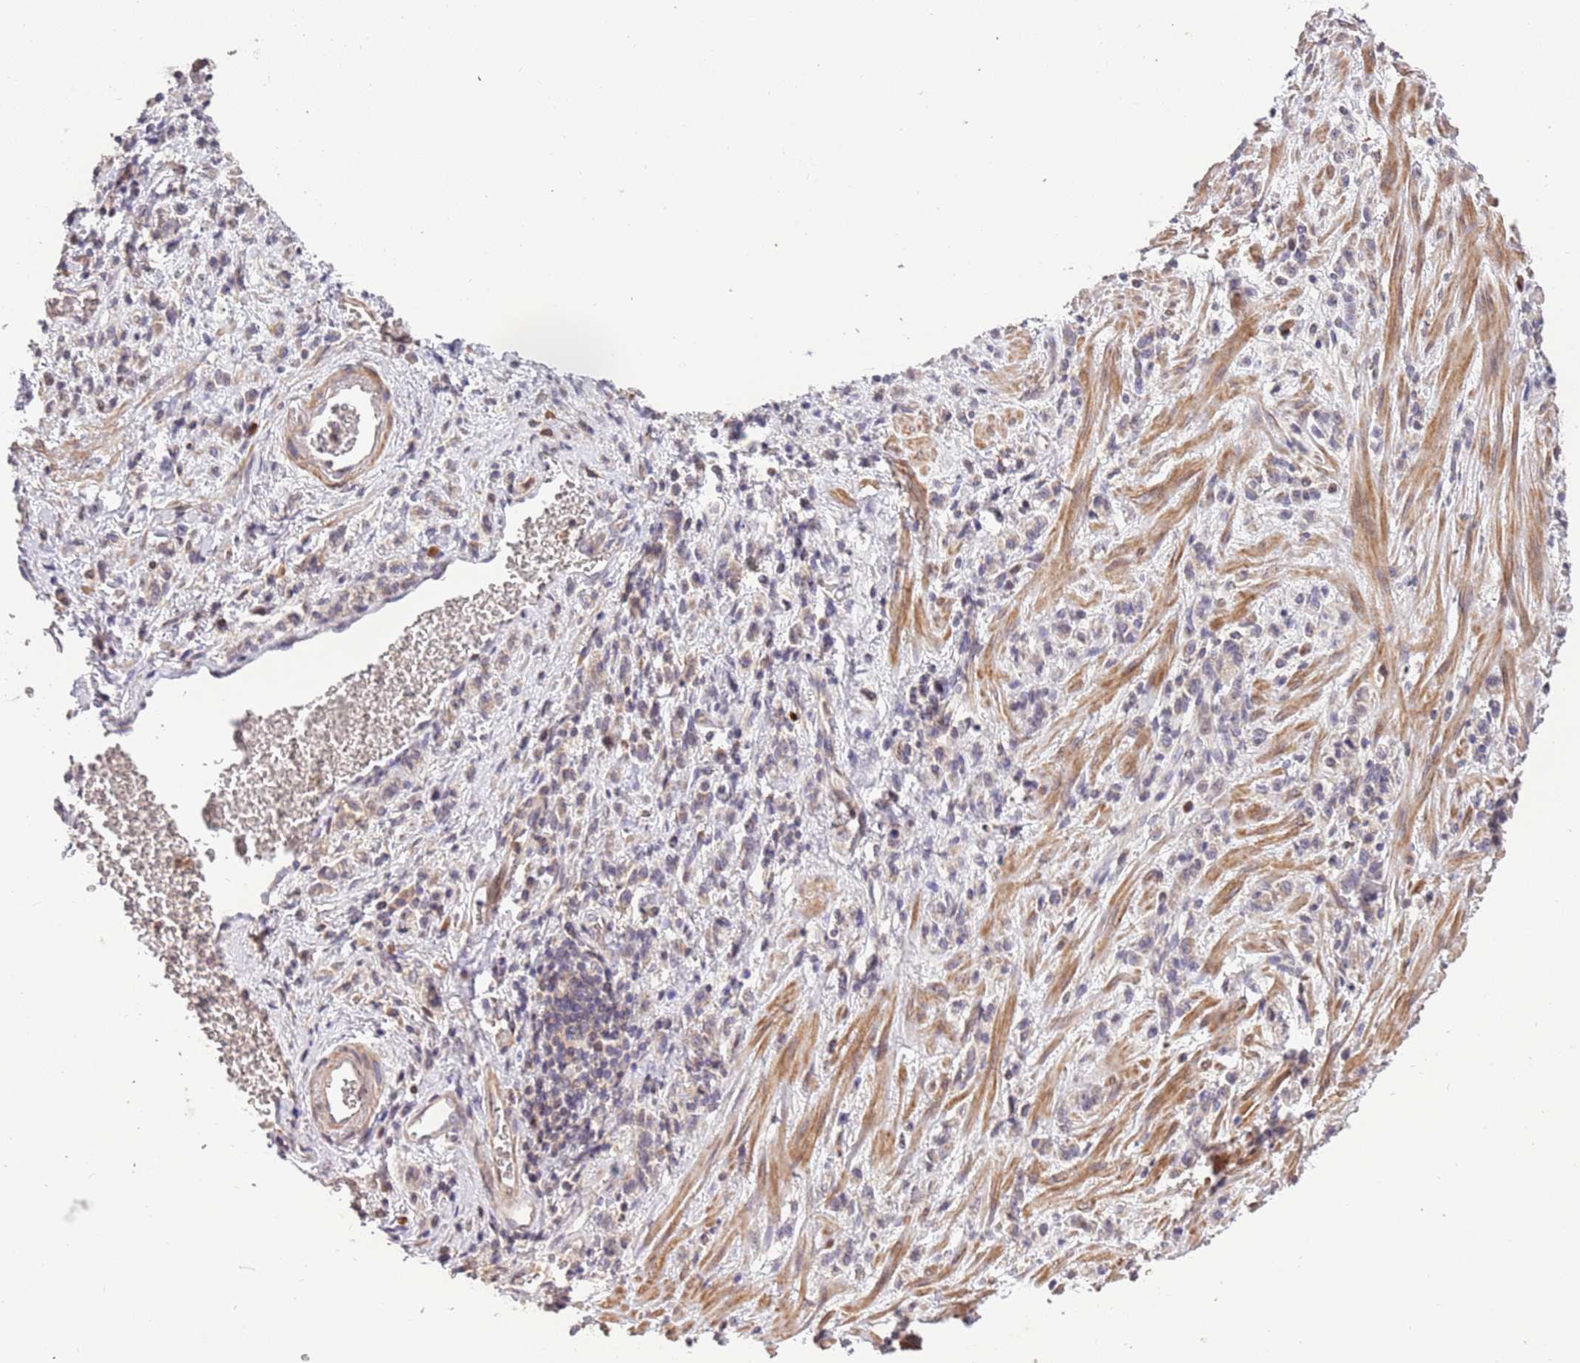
{"staining": {"intensity": "negative", "quantity": "none", "location": "none"}, "tissue": "stomach cancer", "cell_type": "Tumor cells", "image_type": "cancer", "snomed": [{"axis": "morphology", "description": "Adenocarcinoma, NOS"}, {"axis": "topography", "description": "Stomach"}], "caption": "Immunohistochemical staining of adenocarcinoma (stomach) shows no significant positivity in tumor cells. (IHC, brightfield microscopy, high magnification).", "gene": "SLC16A4", "patient": {"sex": "male", "age": 77}}